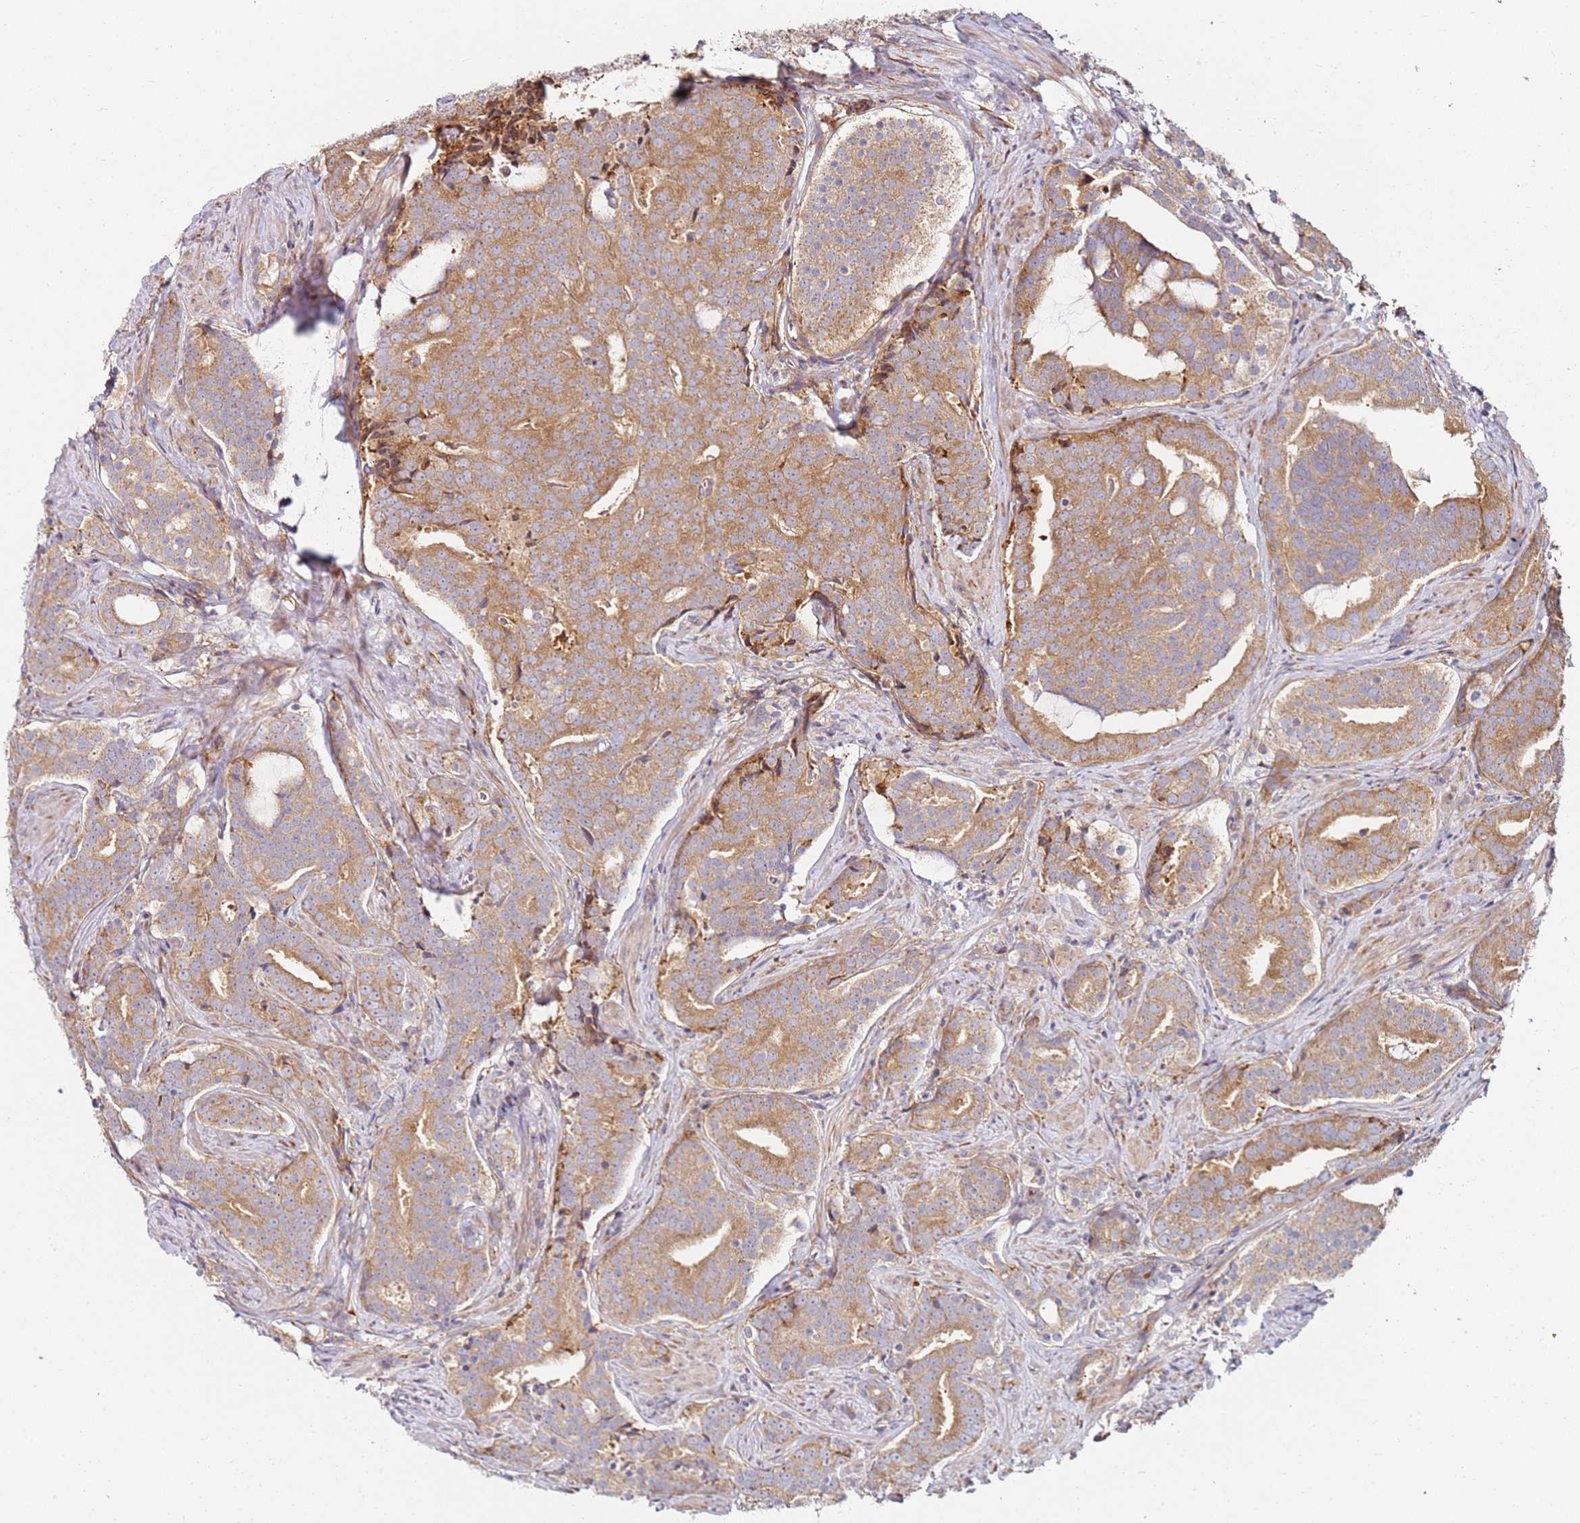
{"staining": {"intensity": "moderate", "quantity": ">75%", "location": "cytoplasmic/membranous"}, "tissue": "prostate cancer", "cell_type": "Tumor cells", "image_type": "cancer", "snomed": [{"axis": "morphology", "description": "Adenocarcinoma, High grade"}, {"axis": "topography", "description": "Prostate"}], "caption": "Immunohistochemical staining of human prostate high-grade adenocarcinoma reveals medium levels of moderate cytoplasmic/membranous positivity in approximately >75% of tumor cells. The protein of interest is shown in brown color, while the nuclei are stained blue.", "gene": "RPS3A", "patient": {"sex": "male", "age": 55}}